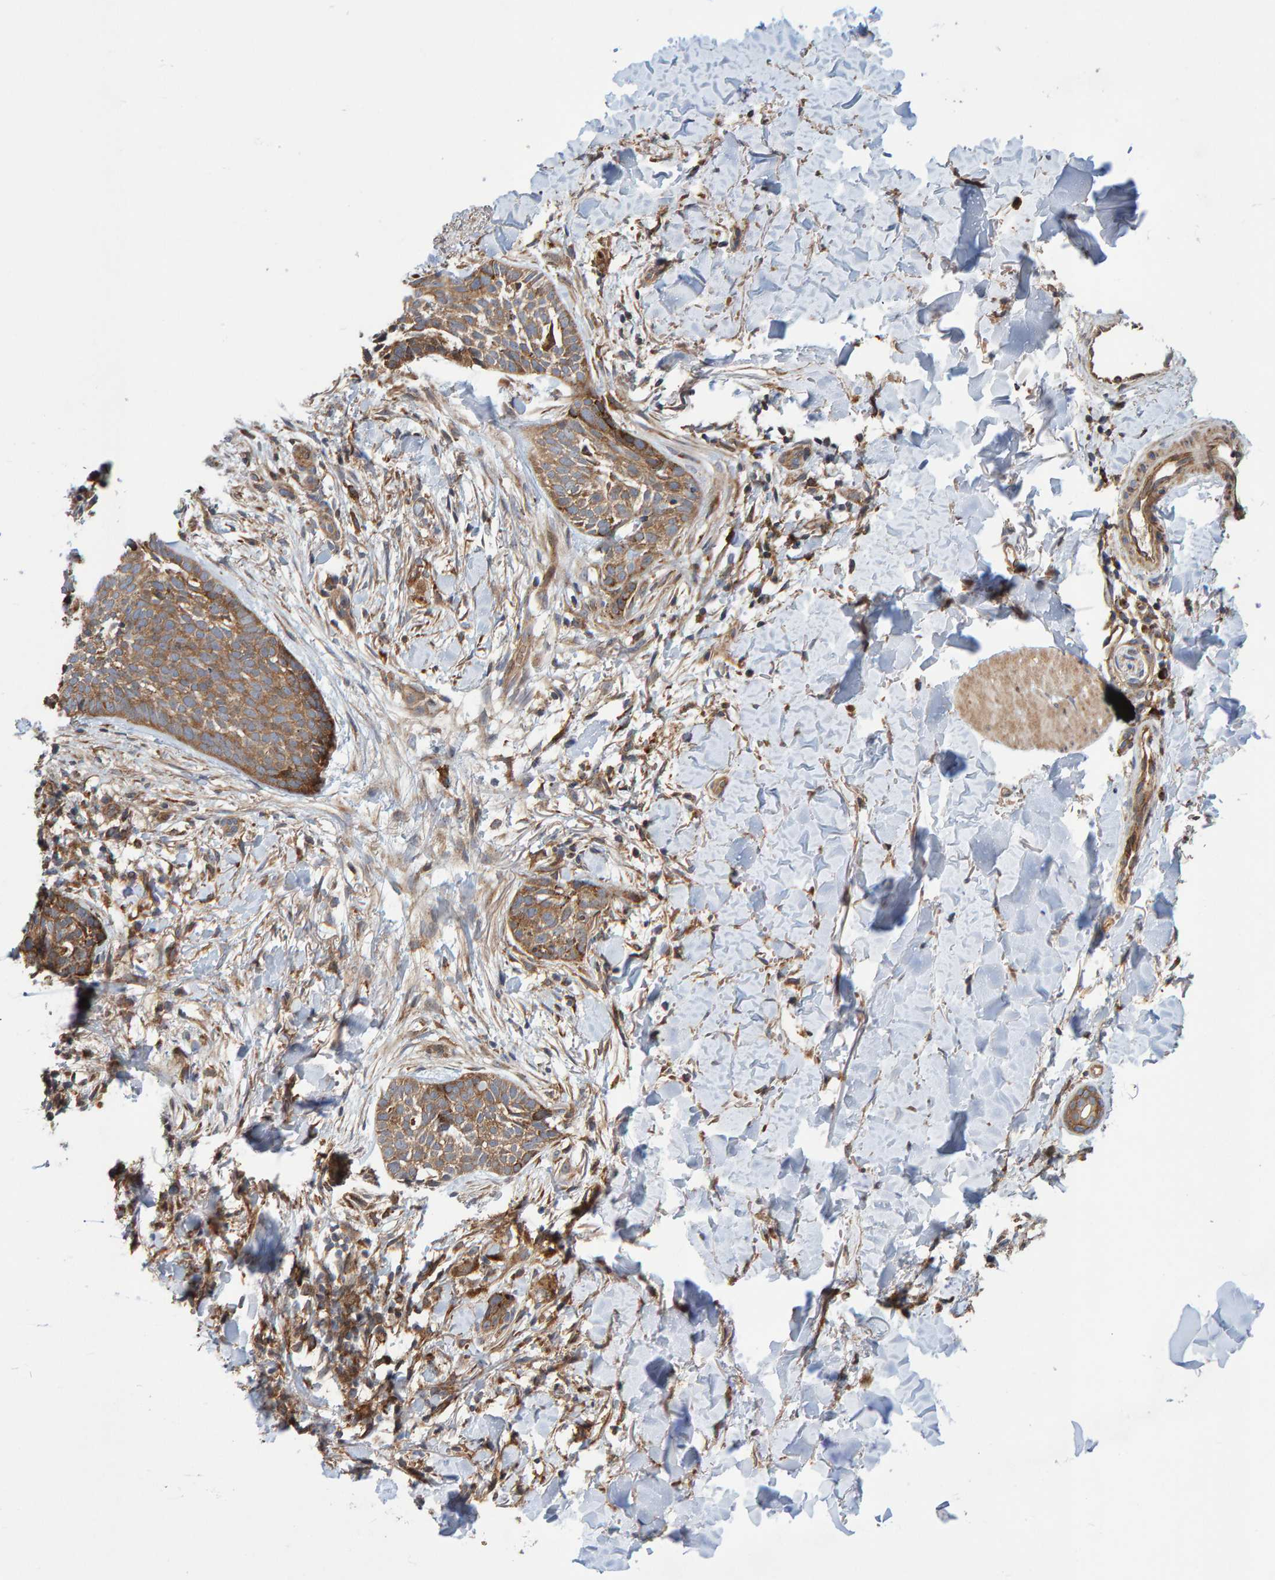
{"staining": {"intensity": "moderate", "quantity": ">75%", "location": "cytoplasmic/membranous"}, "tissue": "skin cancer", "cell_type": "Tumor cells", "image_type": "cancer", "snomed": [{"axis": "morphology", "description": "Normal tissue, NOS"}, {"axis": "morphology", "description": "Basal cell carcinoma"}, {"axis": "topography", "description": "Skin"}], "caption": "IHC (DAB) staining of human basal cell carcinoma (skin) exhibits moderate cytoplasmic/membranous protein expression in about >75% of tumor cells.", "gene": "KIAA0753", "patient": {"sex": "male", "age": 67}}